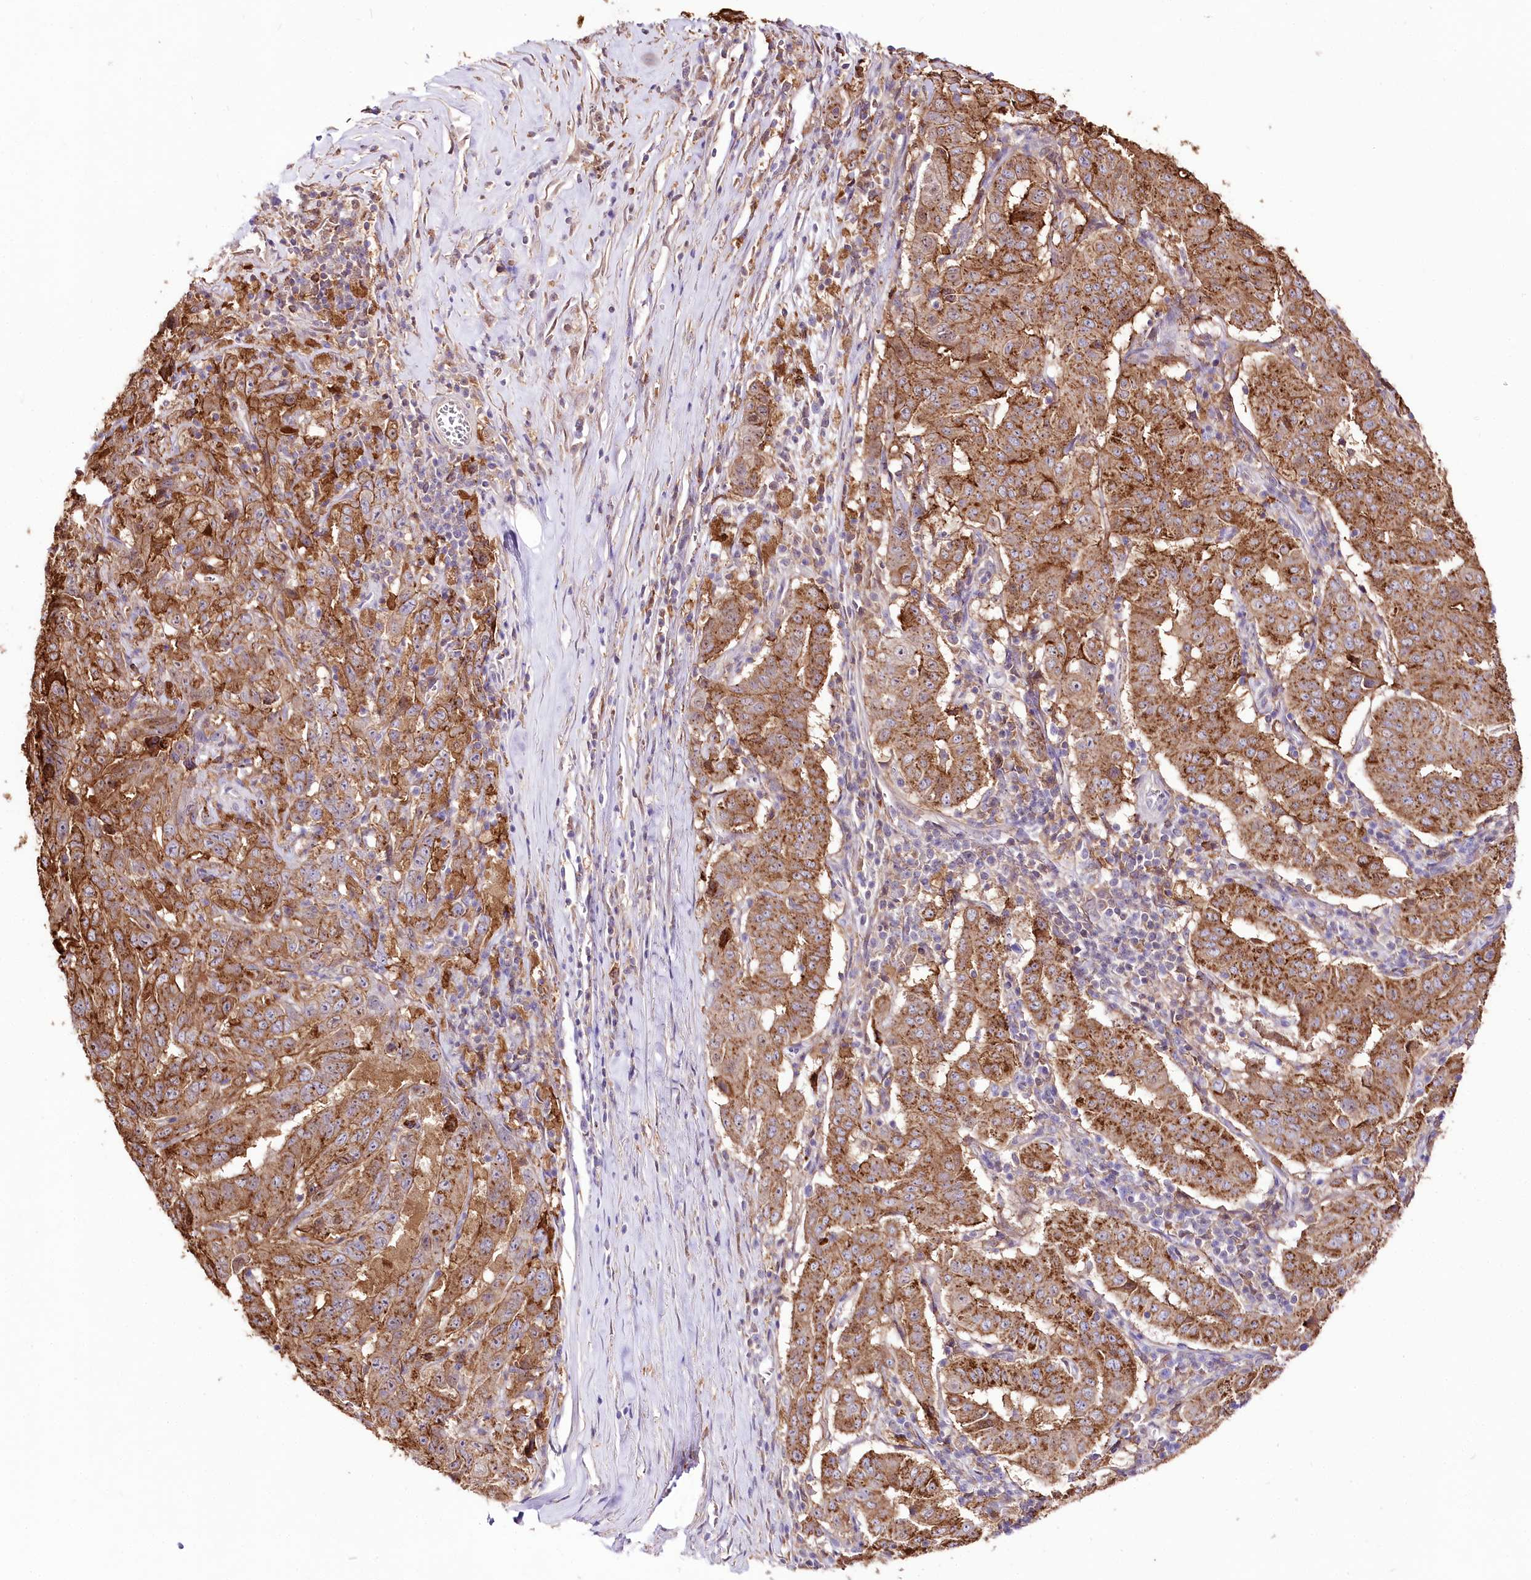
{"staining": {"intensity": "moderate", "quantity": ">75%", "location": "cytoplasmic/membranous"}, "tissue": "pancreatic cancer", "cell_type": "Tumor cells", "image_type": "cancer", "snomed": [{"axis": "morphology", "description": "Adenocarcinoma, NOS"}, {"axis": "topography", "description": "Pancreas"}], "caption": "Immunohistochemistry (IHC) staining of pancreatic cancer, which exhibits medium levels of moderate cytoplasmic/membranous expression in about >75% of tumor cells indicating moderate cytoplasmic/membranous protein expression. The staining was performed using DAB (brown) for protein detection and nuclei were counterstained in hematoxylin (blue).", "gene": "UGP2", "patient": {"sex": "male", "age": 63}}